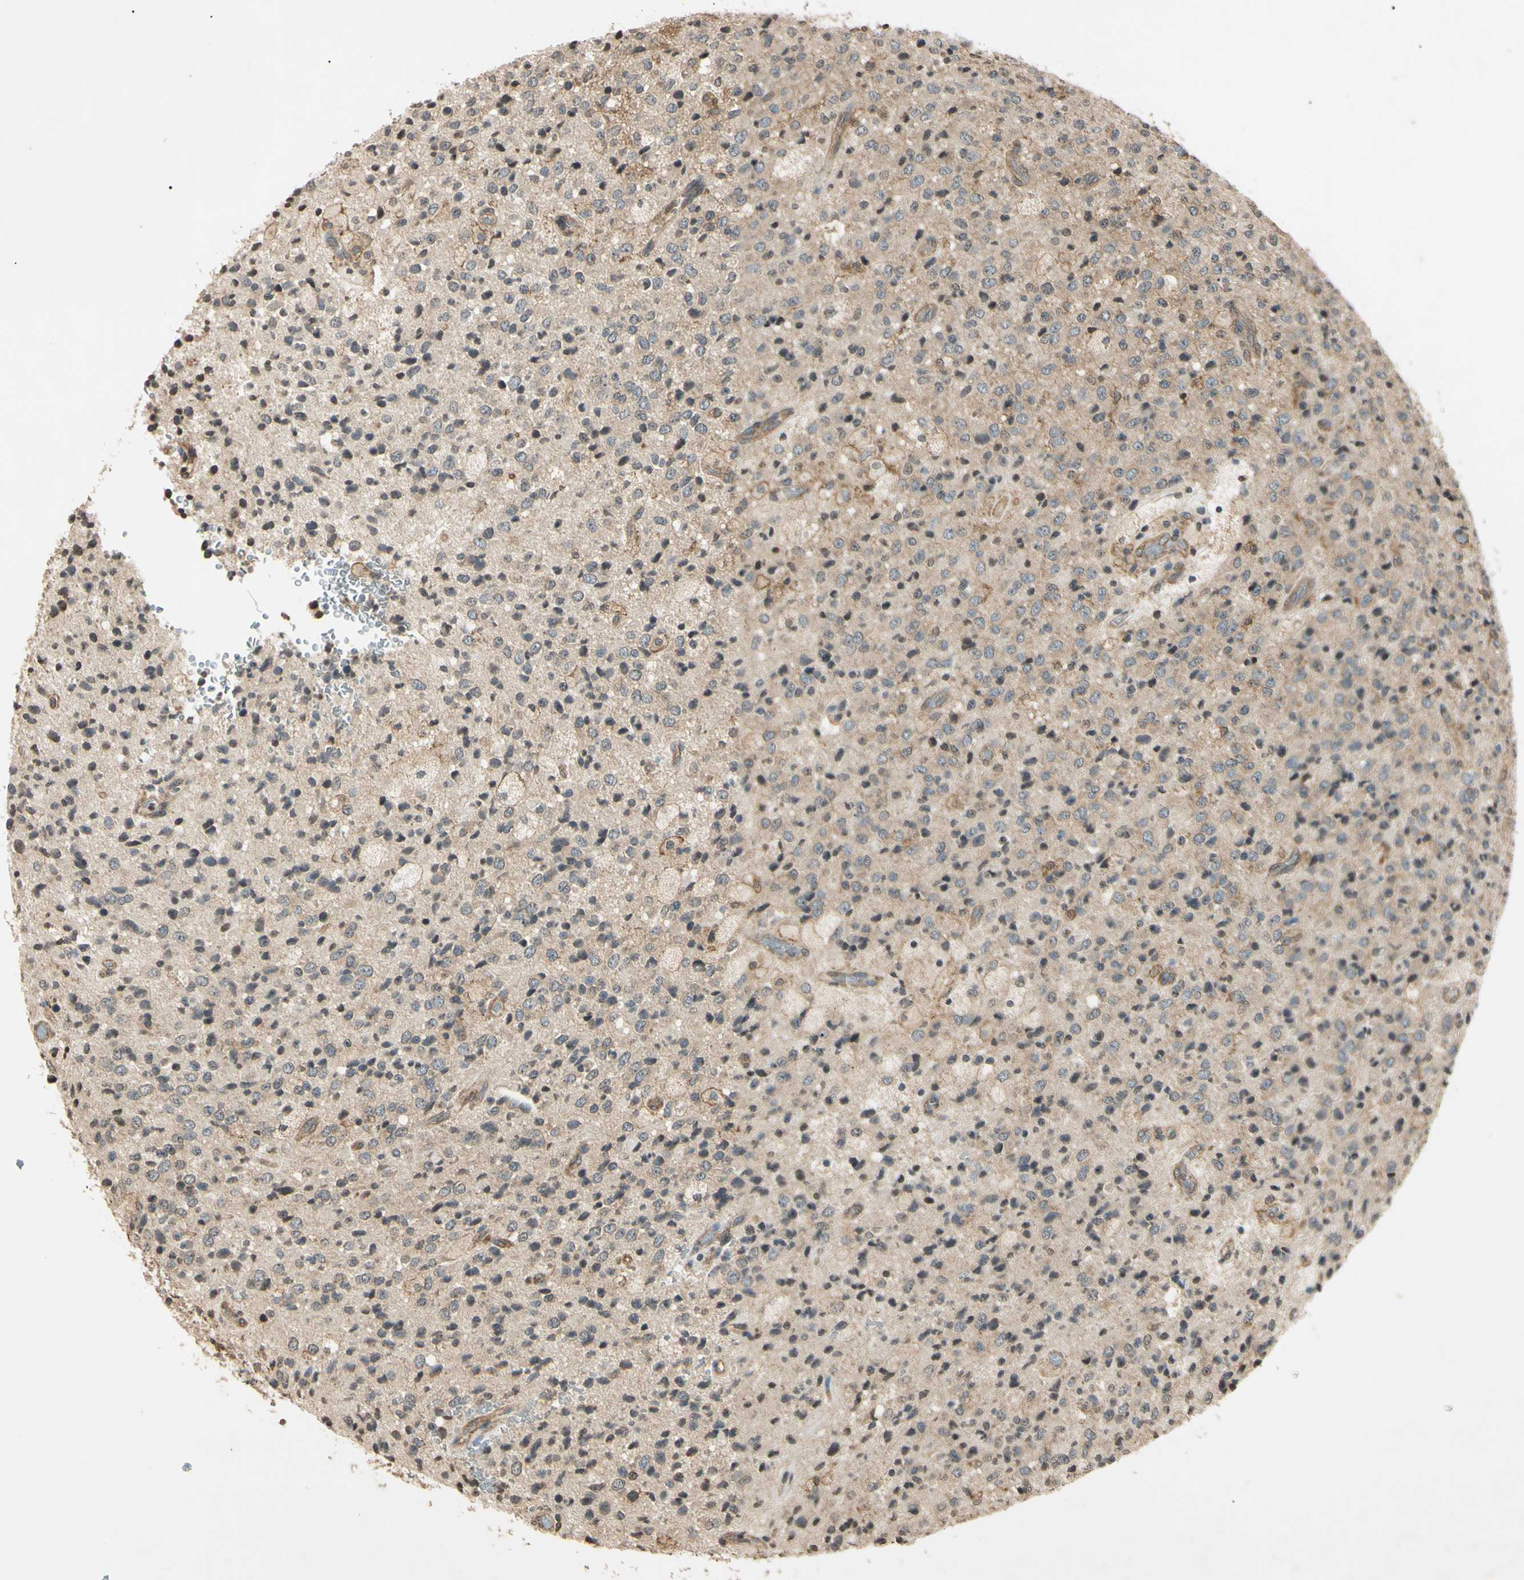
{"staining": {"intensity": "weak", "quantity": "25%-75%", "location": "cytoplasmic/membranous"}, "tissue": "glioma", "cell_type": "Tumor cells", "image_type": "cancer", "snomed": [{"axis": "morphology", "description": "Glioma, malignant, High grade"}, {"axis": "topography", "description": "pancreas cauda"}], "caption": "Glioma stained with a brown dye demonstrates weak cytoplasmic/membranous positive expression in about 25%-75% of tumor cells.", "gene": "EPN1", "patient": {"sex": "male", "age": 60}}